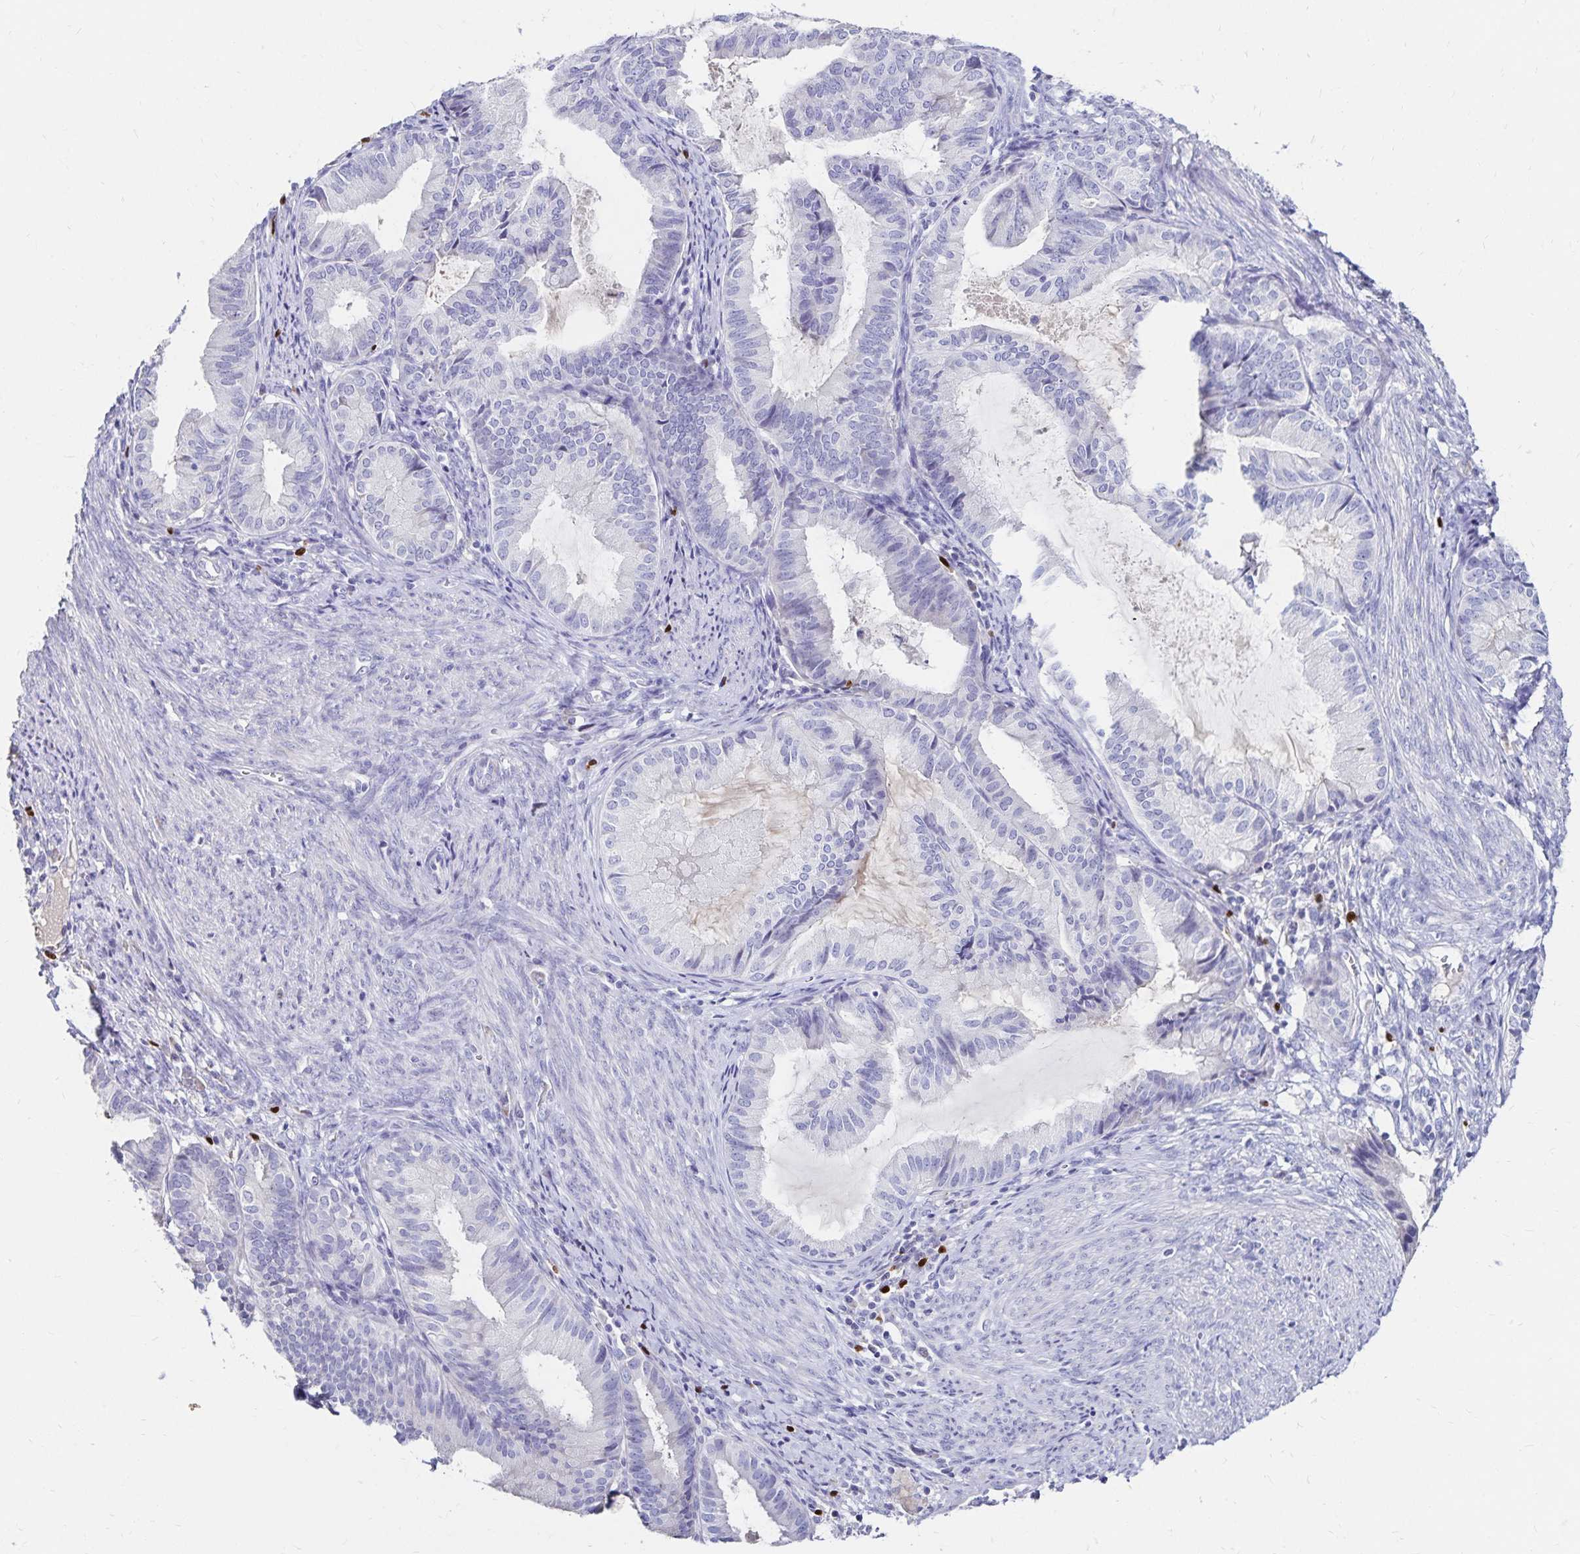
{"staining": {"intensity": "negative", "quantity": "none", "location": "none"}, "tissue": "endometrial cancer", "cell_type": "Tumor cells", "image_type": "cancer", "snomed": [{"axis": "morphology", "description": "Adenocarcinoma, NOS"}, {"axis": "topography", "description": "Endometrium"}], "caption": "DAB (3,3'-diaminobenzidine) immunohistochemical staining of endometrial cancer (adenocarcinoma) shows no significant staining in tumor cells.", "gene": "PAX5", "patient": {"sex": "female", "age": 86}}